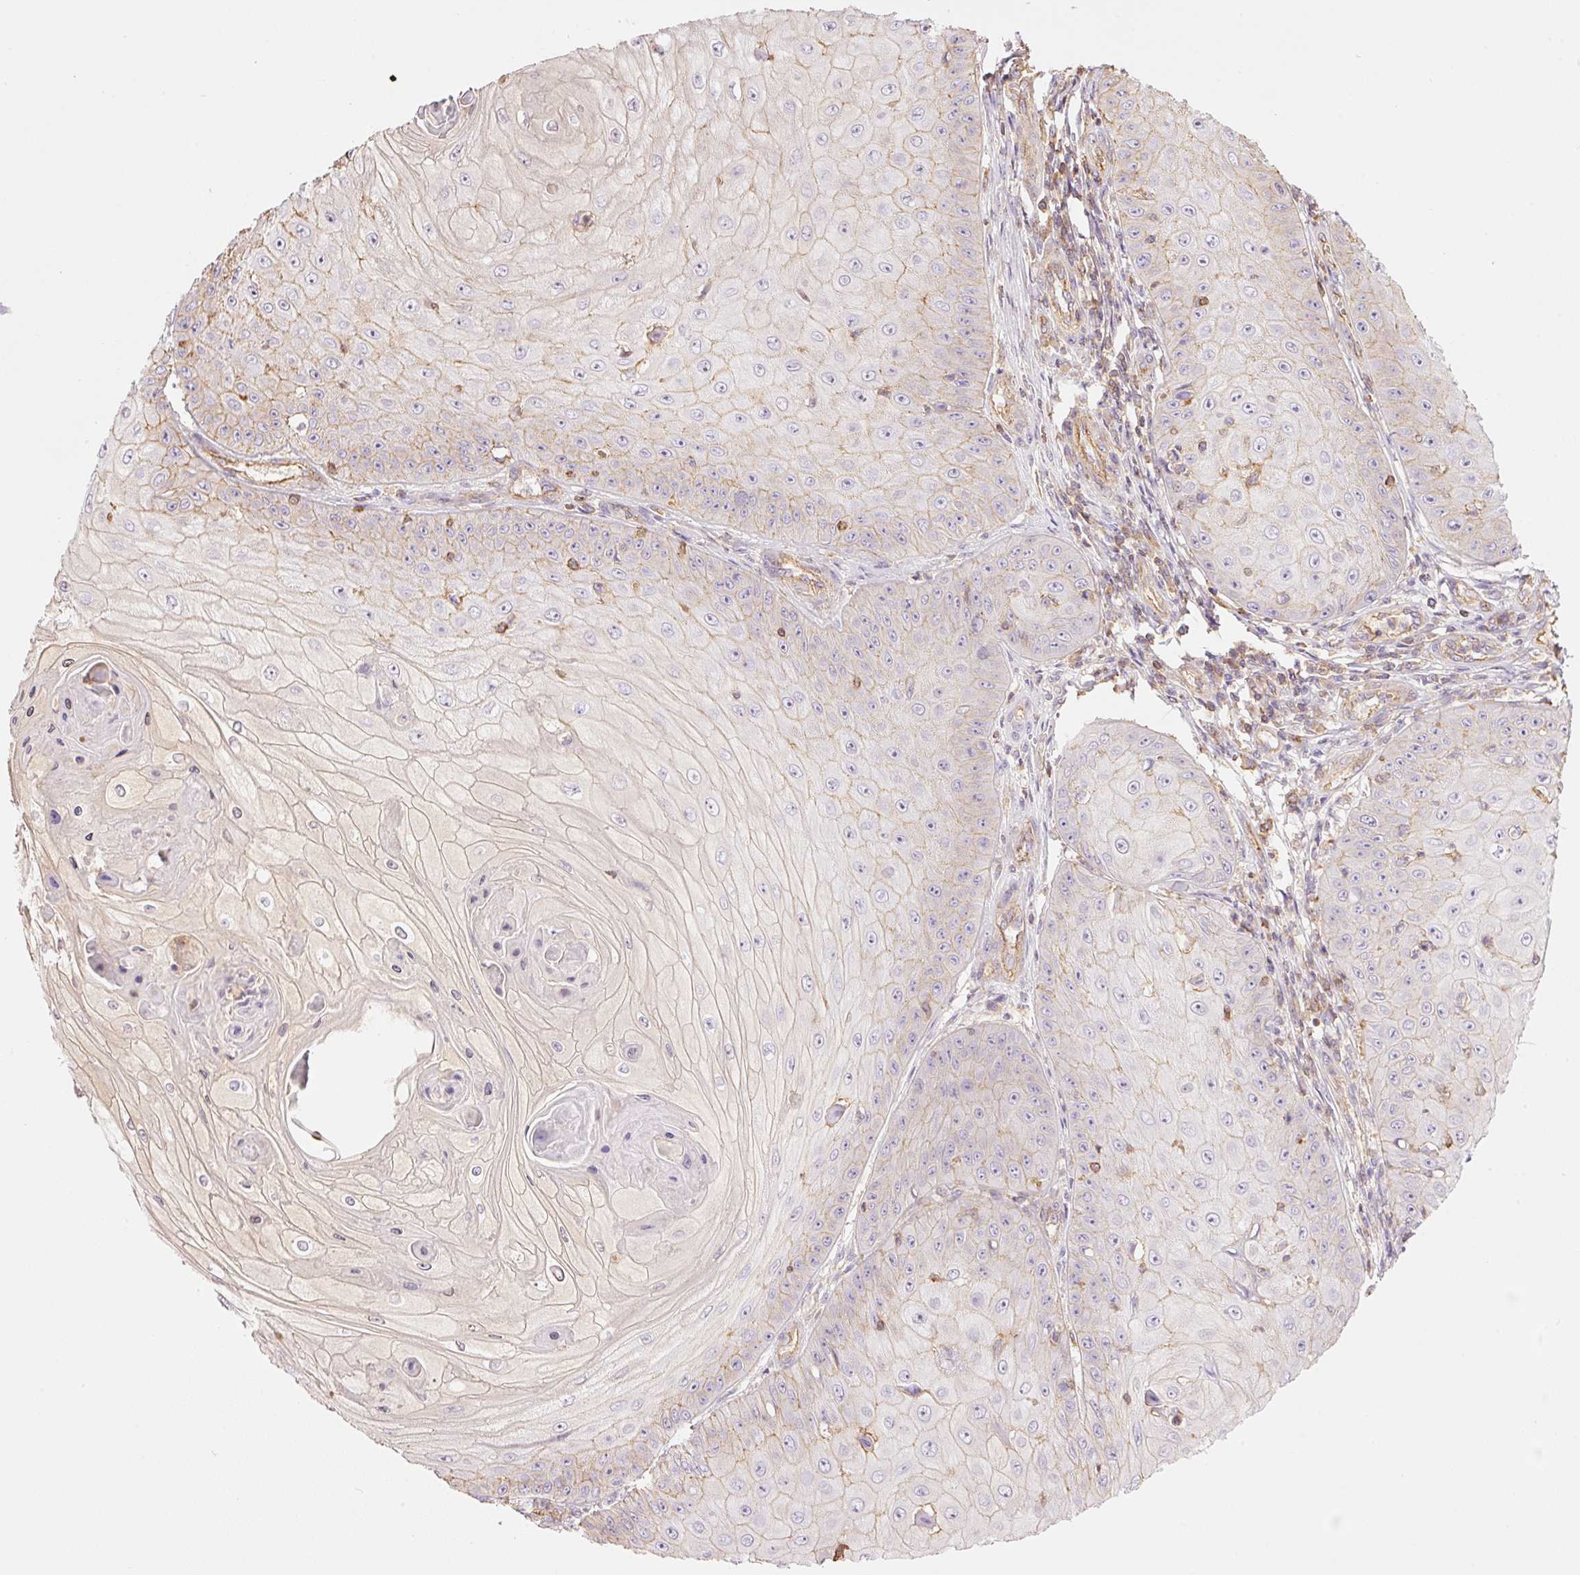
{"staining": {"intensity": "weak", "quantity": "<25%", "location": "cytoplasmic/membranous"}, "tissue": "skin cancer", "cell_type": "Tumor cells", "image_type": "cancer", "snomed": [{"axis": "morphology", "description": "Squamous cell carcinoma, NOS"}, {"axis": "topography", "description": "Skin"}], "caption": "Immunohistochemistry (IHC) of skin squamous cell carcinoma demonstrates no expression in tumor cells. The staining was performed using DAB to visualize the protein expression in brown, while the nuclei were stained in blue with hematoxylin (Magnification: 20x).", "gene": "PPP1R1B", "patient": {"sex": "male", "age": 70}}